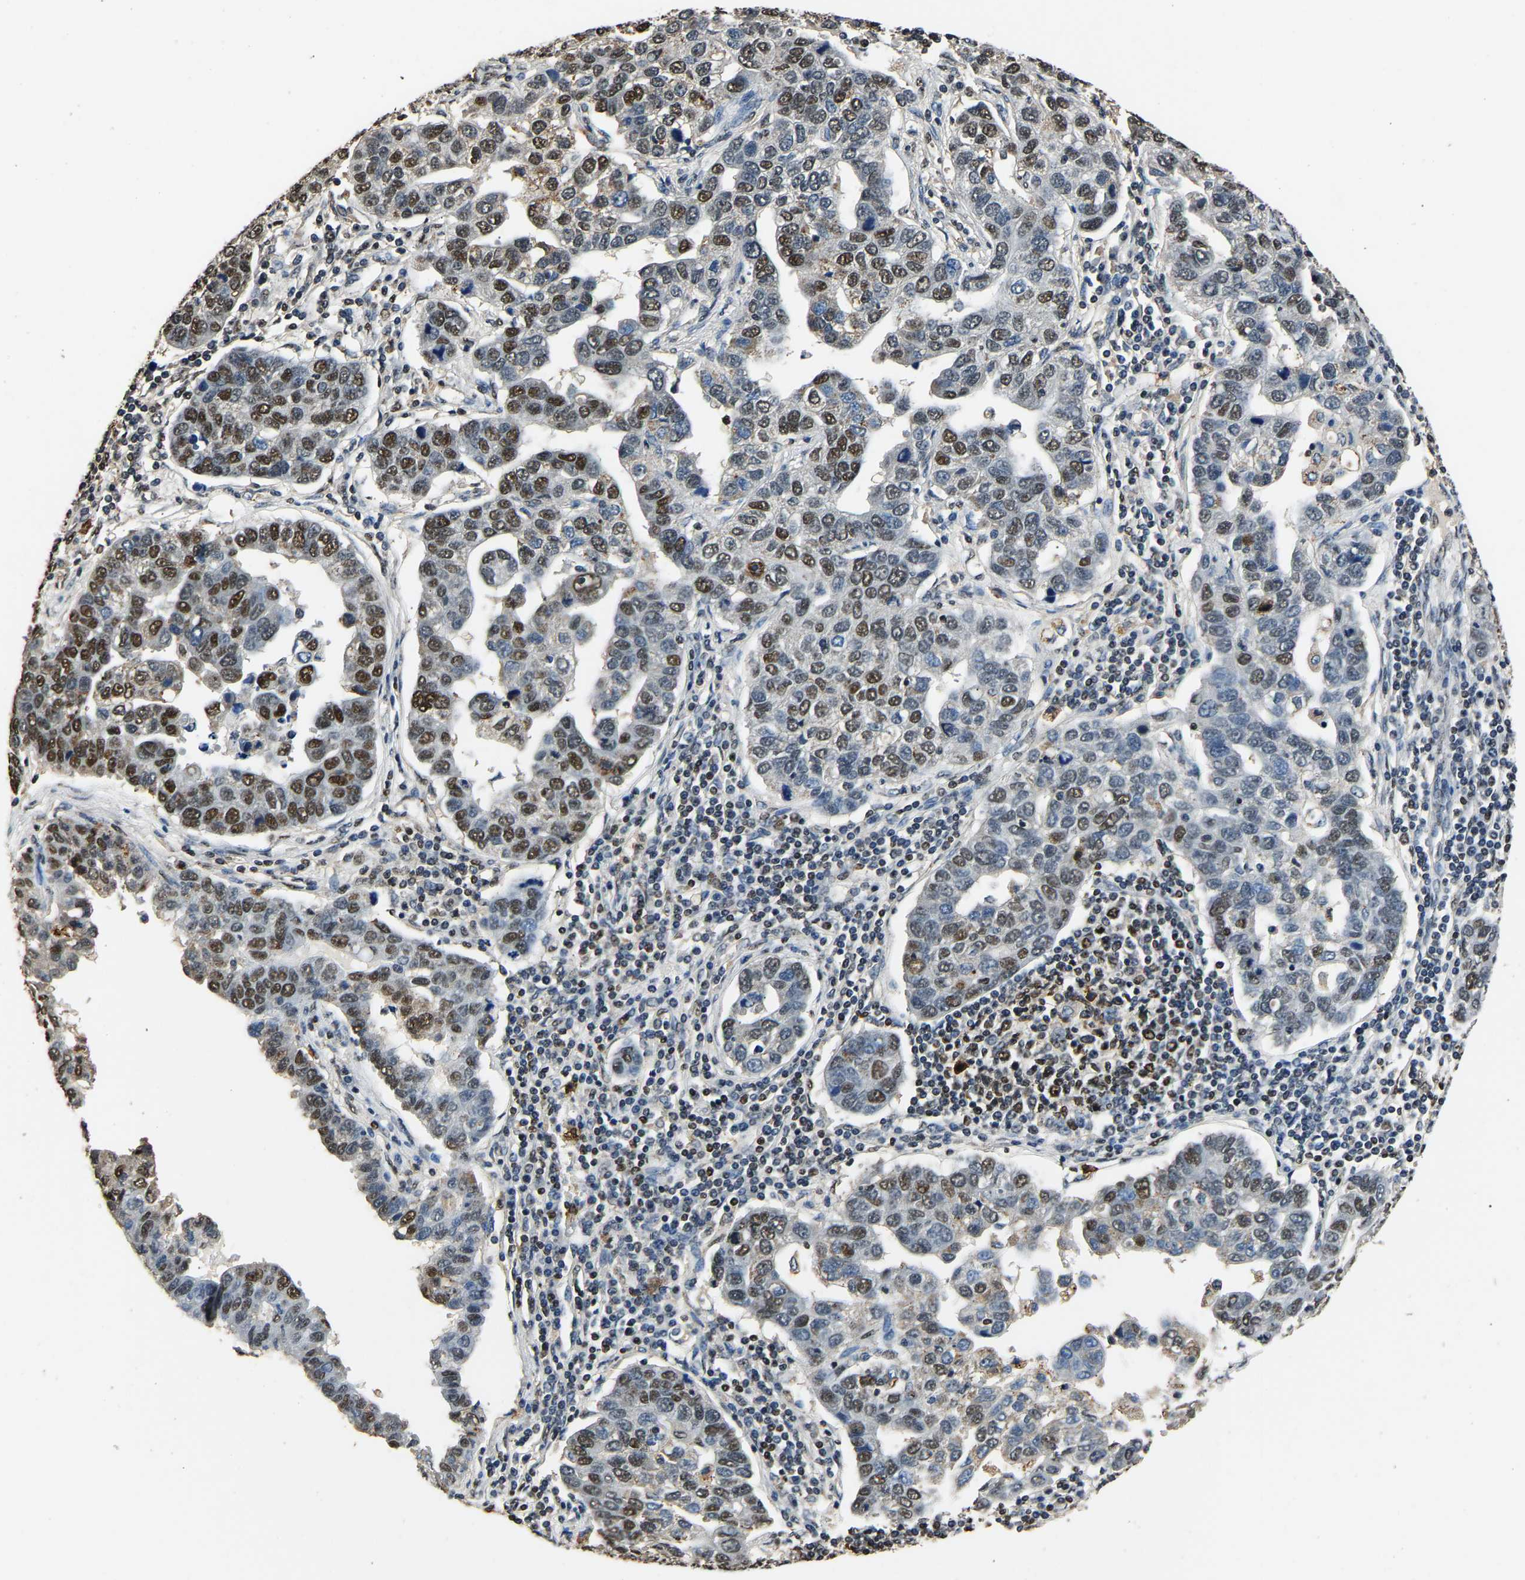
{"staining": {"intensity": "strong", "quantity": ">75%", "location": "nuclear"}, "tissue": "pancreatic cancer", "cell_type": "Tumor cells", "image_type": "cancer", "snomed": [{"axis": "morphology", "description": "Adenocarcinoma, NOS"}, {"axis": "topography", "description": "Pancreas"}], "caption": "Tumor cells show strong nuclear staining in approximately >75% of cells in pancreatic cancer (adenocarcinoma).", "gene": "SAFB", "patient": {"sex": "female", "age": 61}}